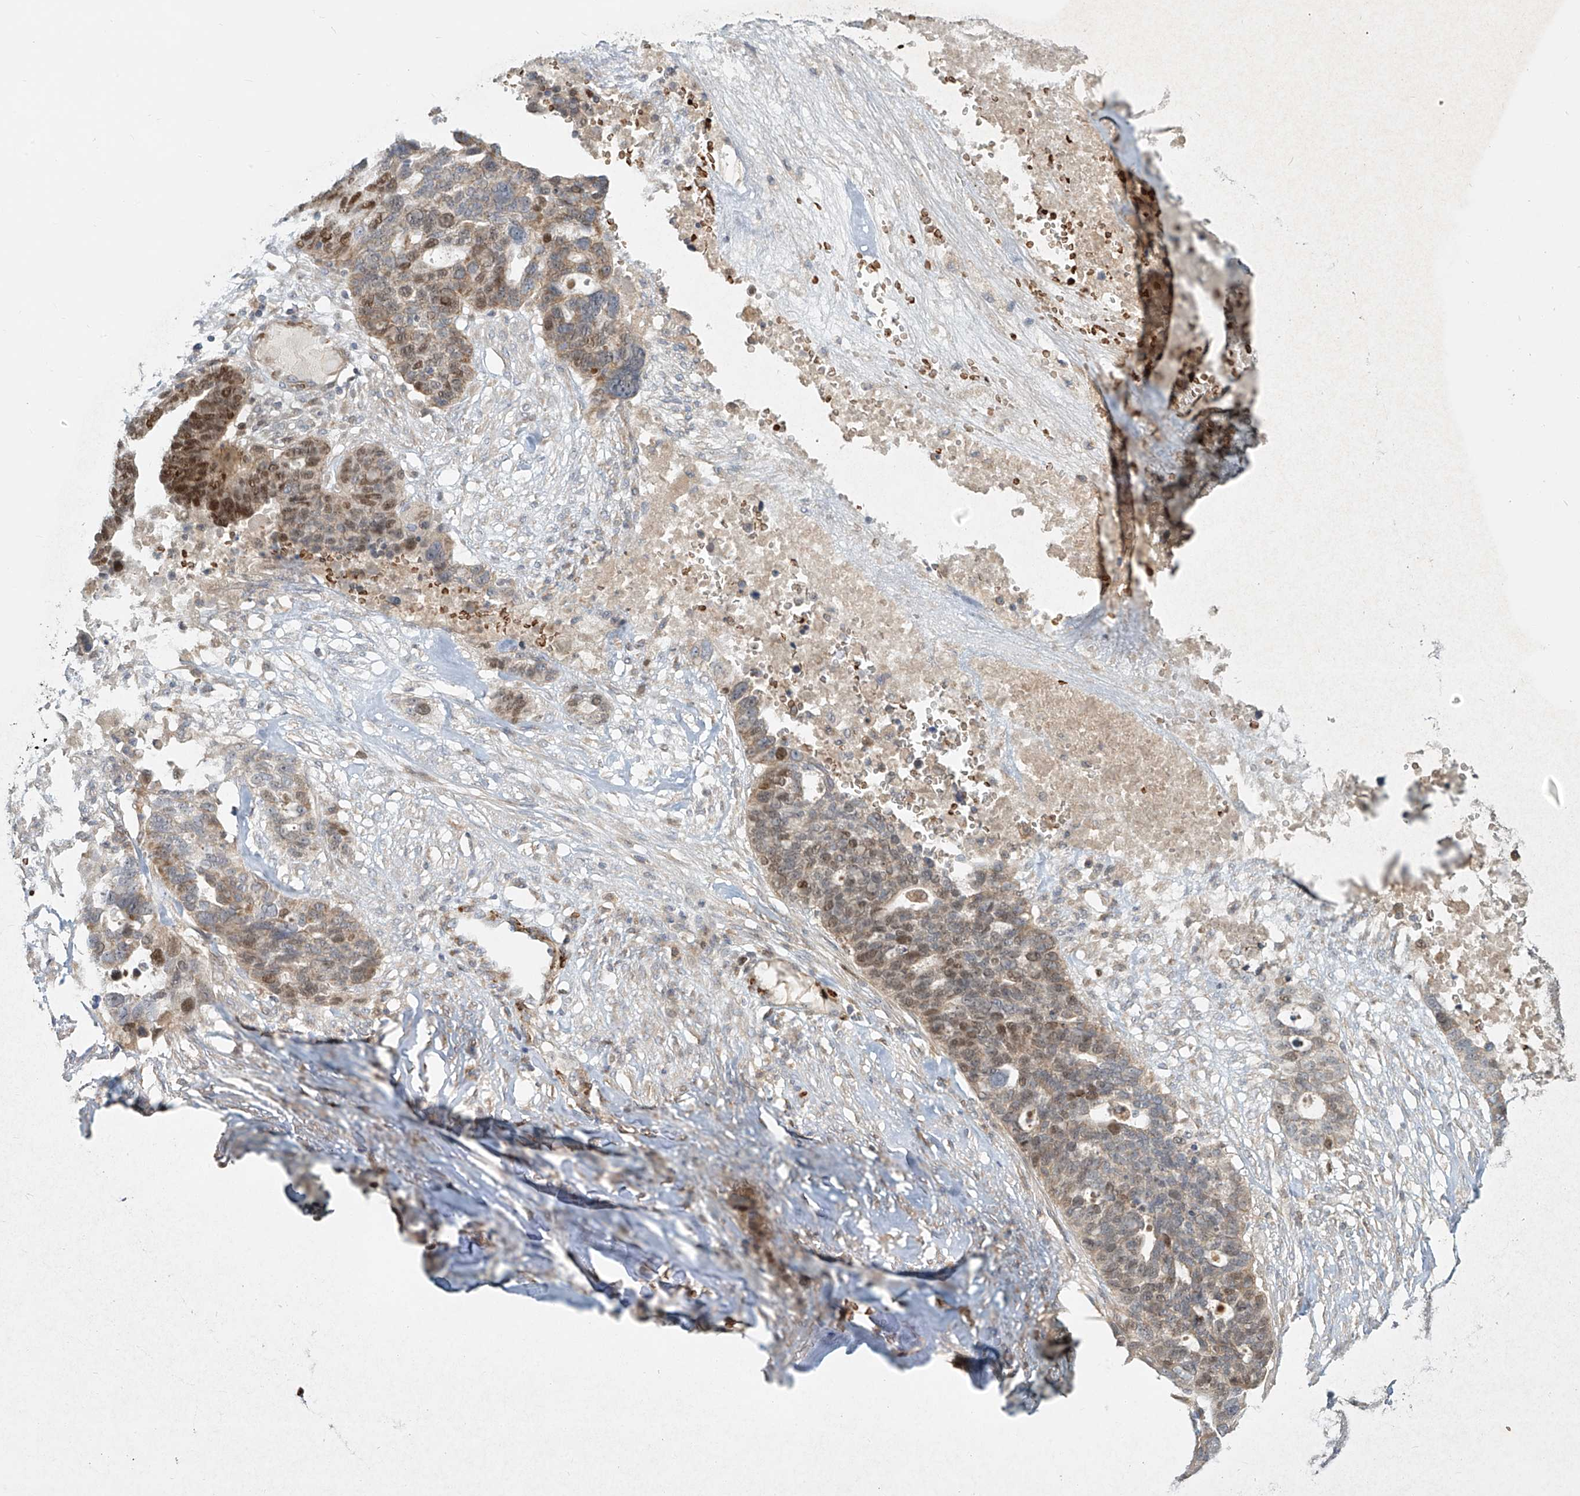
{"staining": {"intensity": "weak", "quantity": "25%-75%", "location": "cytoplasmic/membranous,nuclear"}, "tissue": "ovarian cancer", "cell_type": "Tumor cells", "image_type": "cancer", "snomed": [{"axis": "morphology", "description": "Cystadenocarcinoma, serous, NOS"}, {"axis": "topography", "description": "Ovary"}], "caption": "Protein expression analysis of human ovarian cancer reveals weak cytoplasmic/membranous and nuclear positivity in about 25%-75% of tumor cells.", "gene": "FGD2", "patient": {"sex": "female", "age": 59}}